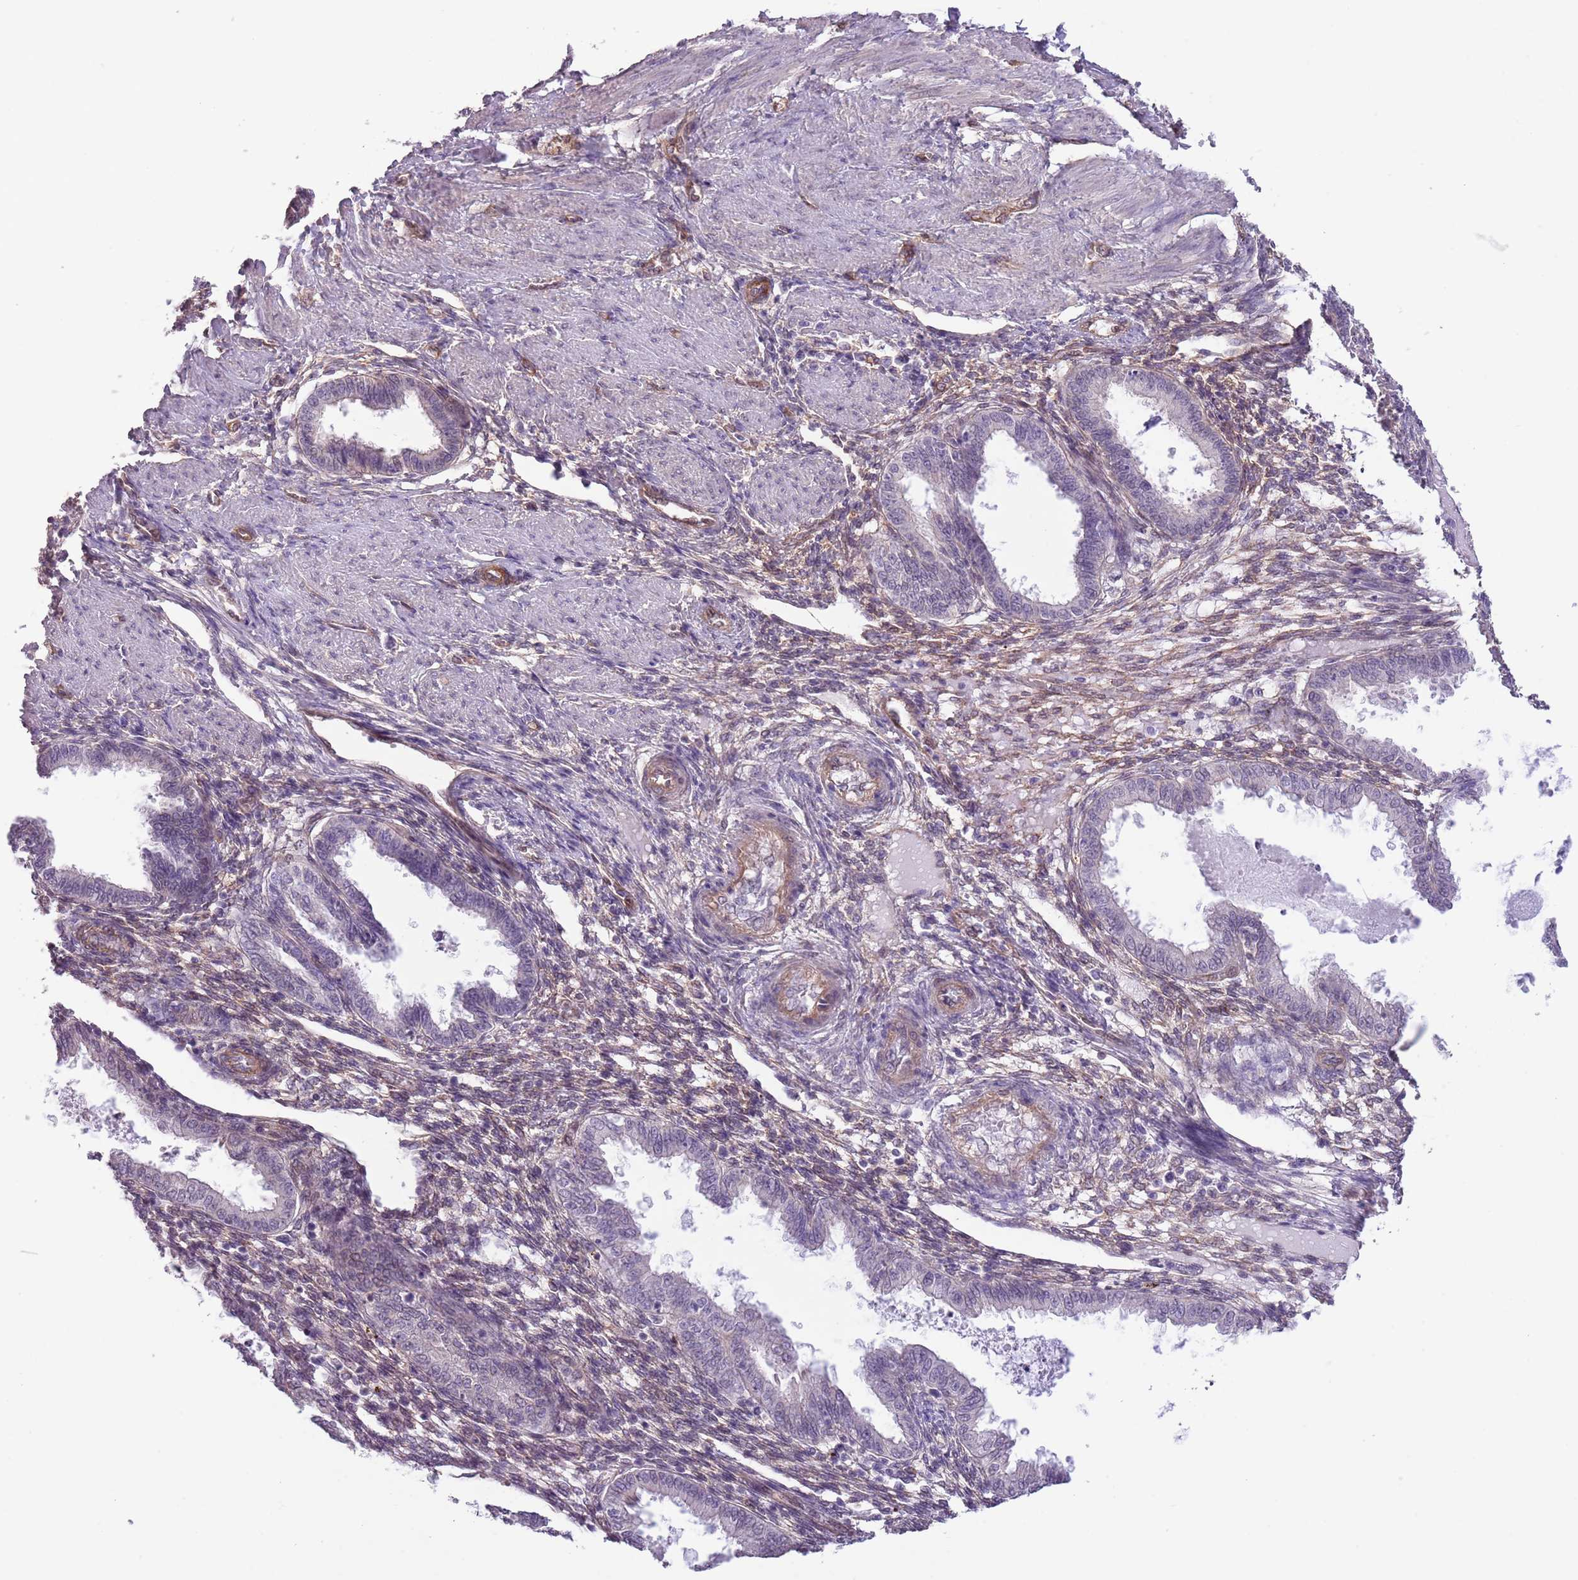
{"staining": {"intensity": "negative", "quantity": "none", "location": "none"}, "tissue": "endometrium", "cell_type": "Cells in endometrial stroma", "image_type": "normal", "snomed": [{"axis": "morphology", "description": "Normal tissue, NOS"}, {"axis": "topography", "description": "Endometrium"}], "caption": "Immunohistochemistry (IHC) image of benign endometrium: endometrium stained with DAB (3,3'-diaminobenzidine) shows no significant protein positivity in cells in endometrial stroma.", "gene": "CREBZF", "patient": {"sex": "female", "age": 33}}